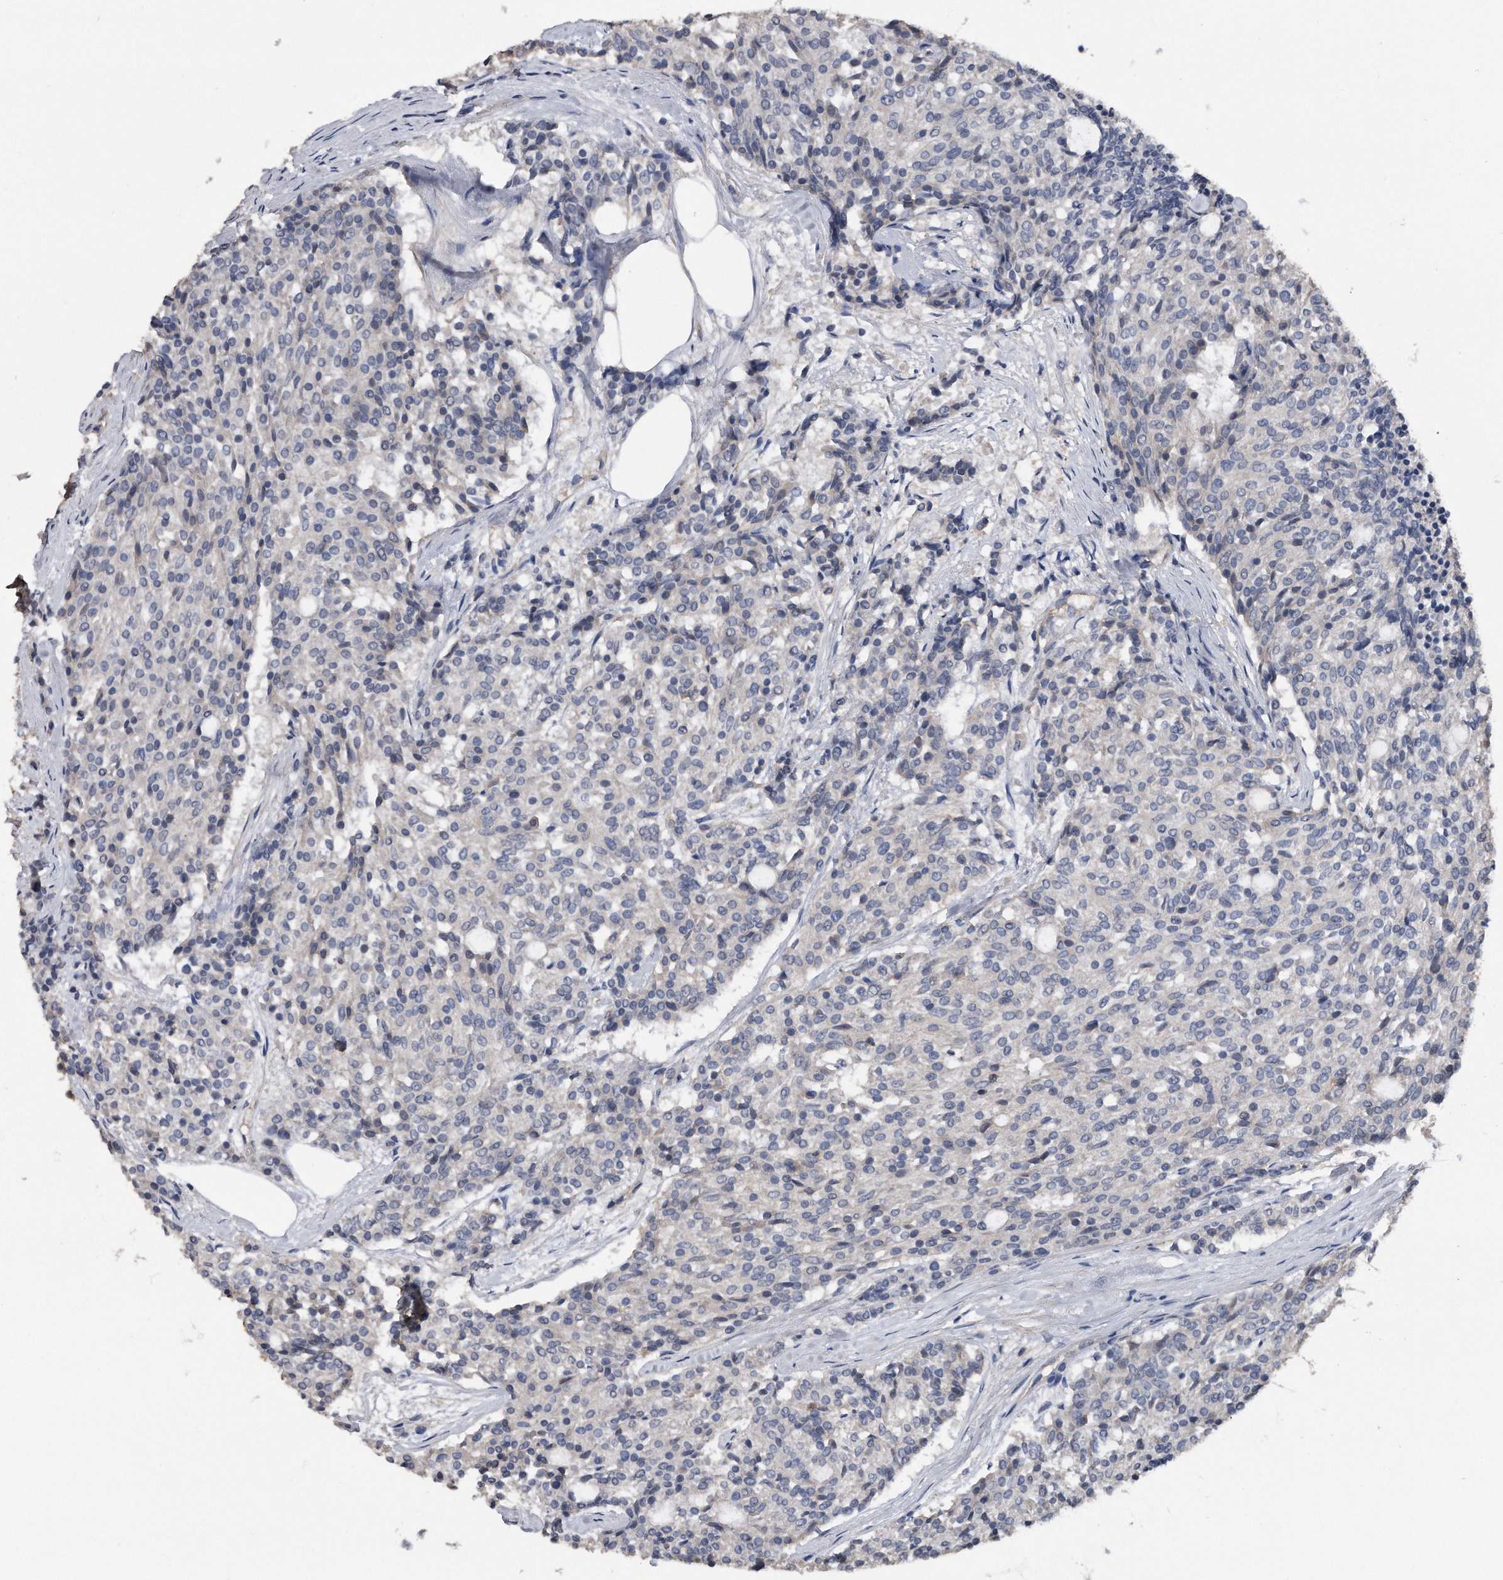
{"staining": {"intensity": "negative", "quantity": "none", "location": "none"}, "tissue": "carcinoid", "cell_type": "Tumor cells", "image_type": "cancer", "snomed": [{"axis": "morphology", "description": "Carcinoid, malignant, NOS"}, {"axis": "topography", "description": "Pancreas"}], "caption": "Tumor cells are negative for protein expression in human malignant carcinoid.", "gene": "KCND3", "patient": {"sex": "female", "age": 54}}